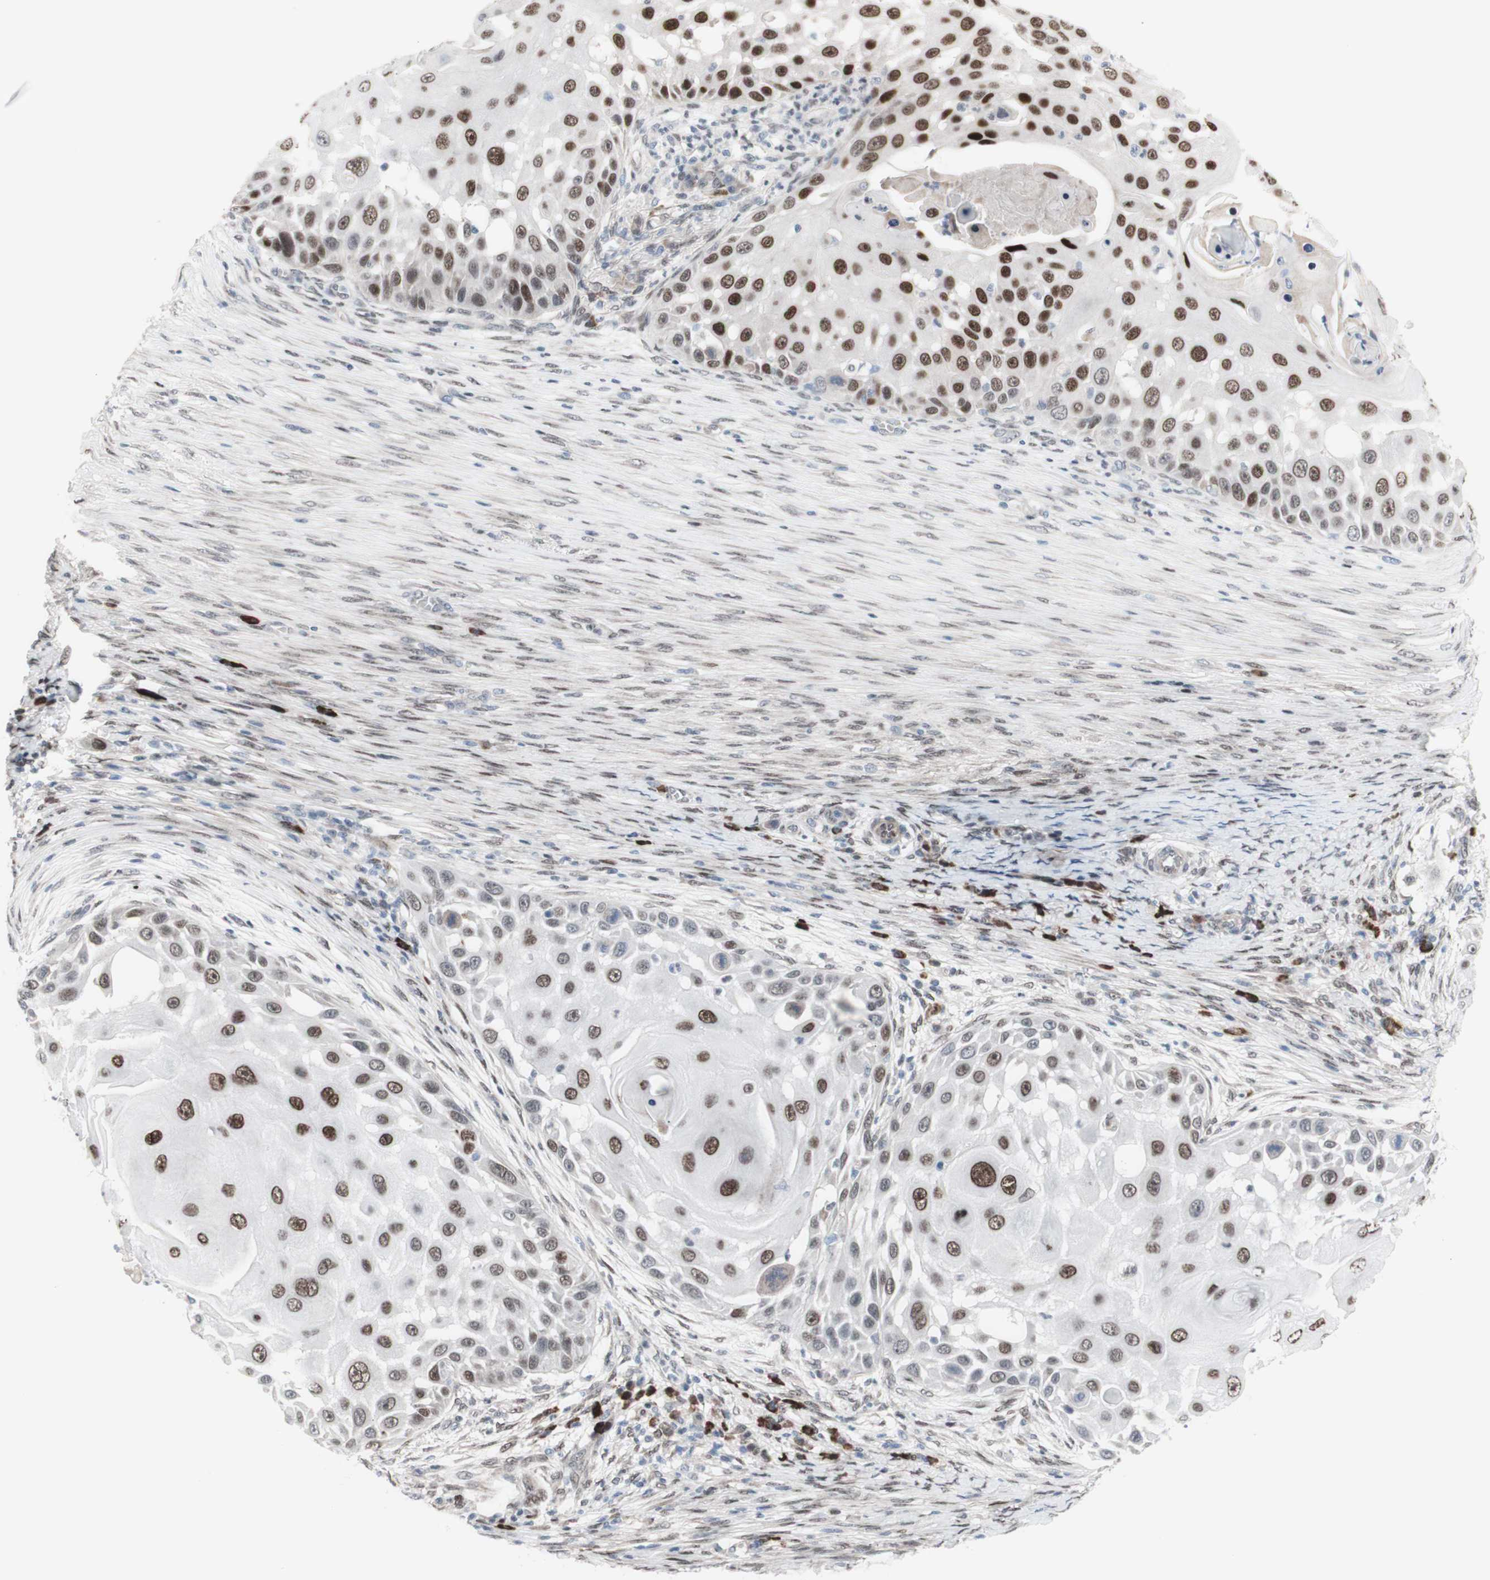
{"staining": {"intensity": "strong", "quantity": "25%-75%", "location": "nuclear"}, "tissue": "skin cancer", "cell_type": "Tumor cells", "image_type": "cancer", "snomed": [{"axis": "morphology", "description": "Squamous cell carcinoma, NOS"}, {"axis": "topography", "description": "Skin"}], "caption": "The immunohistochemical stain highlights strong nuclear positivity in tumor cells of squamous cell carcinoma (skin) tissue.", "gene": "PHTF2", "patient": {"sex": "female", "age": 44}}